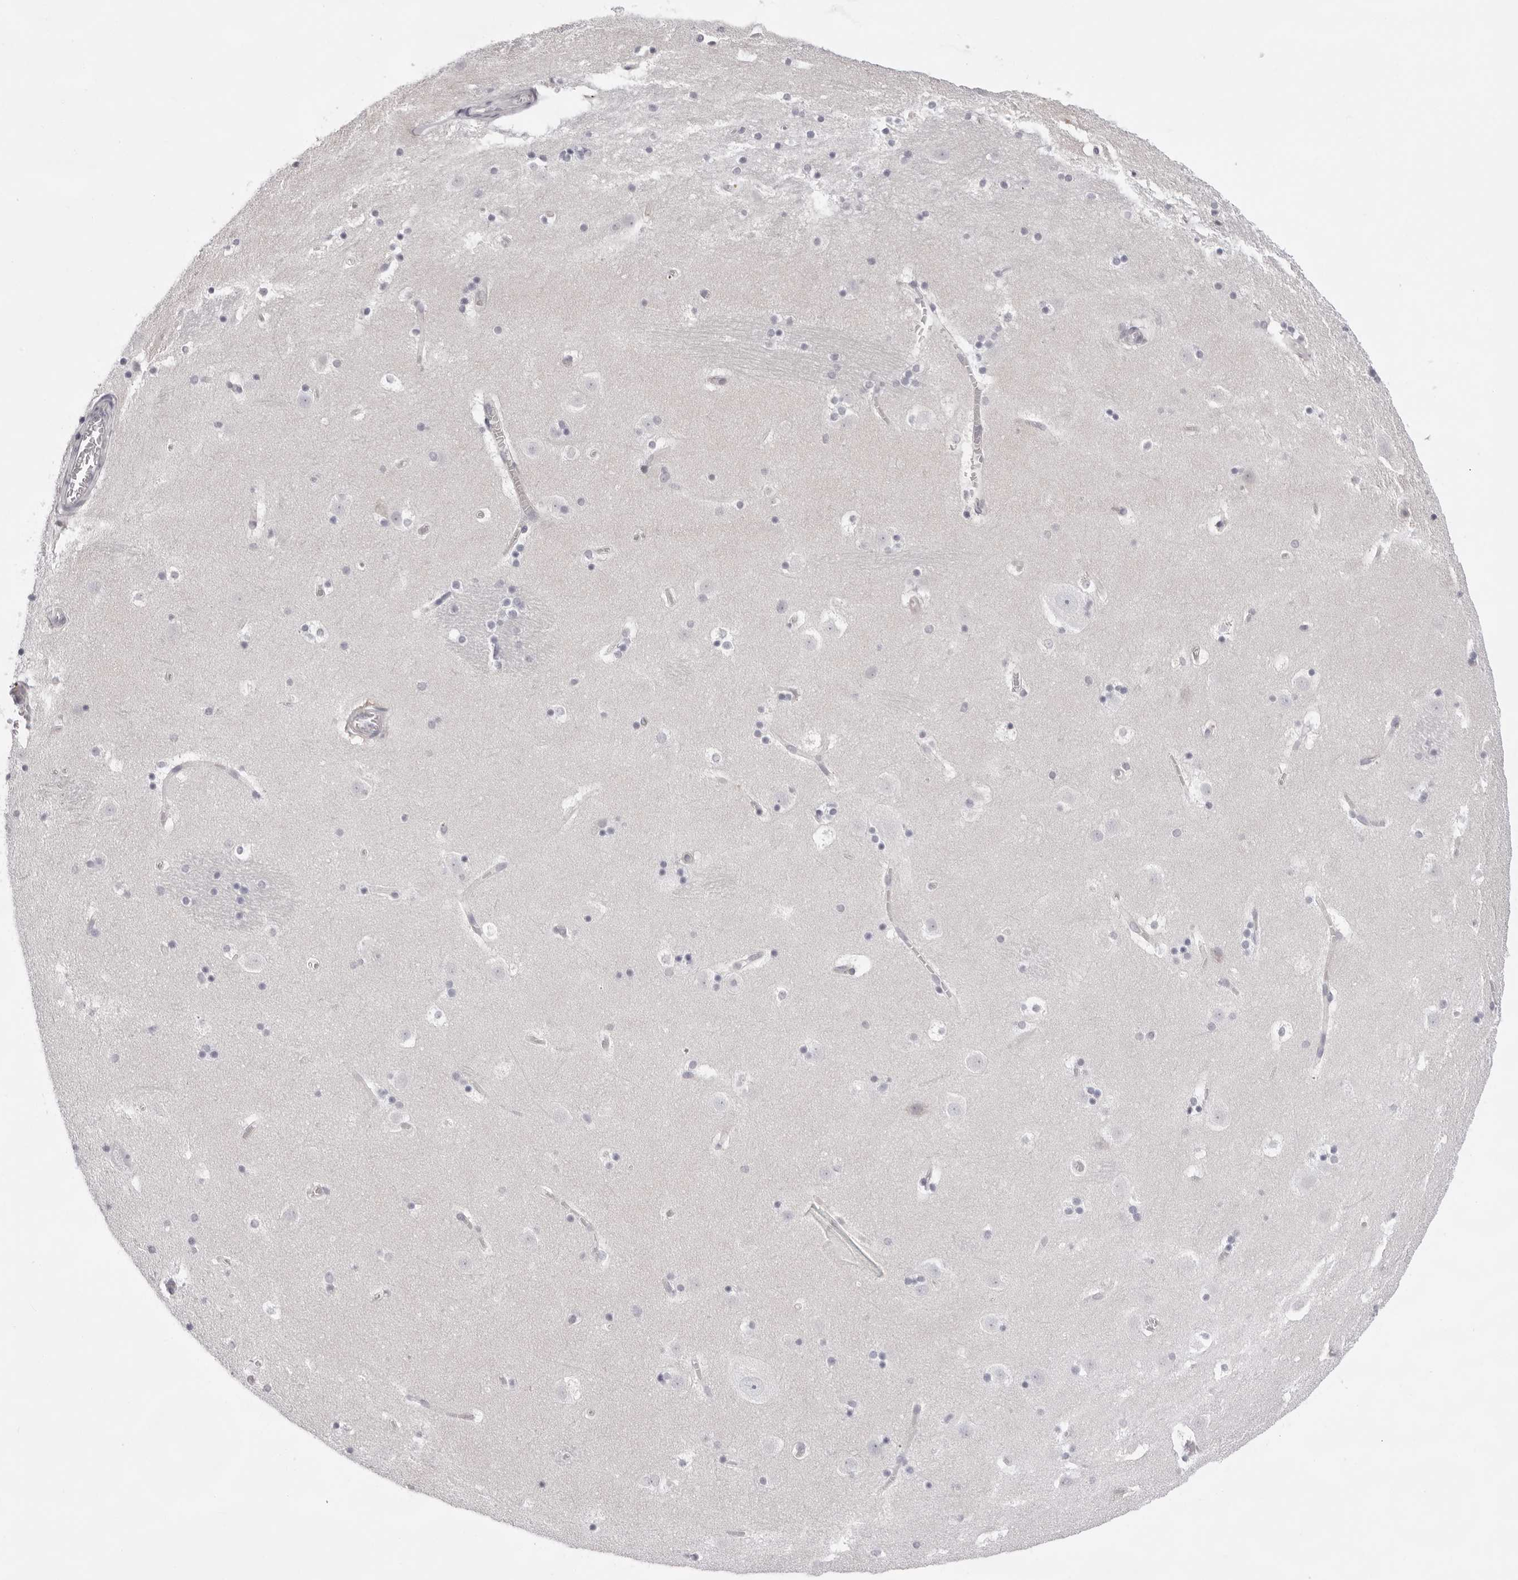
{"staining": {"intensity": "negative", "quantity": "none", "location": "none"}, "tissue": "caudate", "cell_type": "Glial cells", "image_type": "normal", "snomed": [{"axis": "morphology", "description": "Normal tissue, NOS"}, {"axis": "topography", "description": "Lateral ventricle wall"}], "caption": "Immunohistochemical staining of benign human caudate exhibits no significant positivity in glial cells. (Stains: DAB immunohistochemistry (IHC) with hematoxylin counter stain, Microscopy: brightfield microscopy at high magnification).", "gene": "SMIM2", "patient": {"sex": "male", "age": 45}}